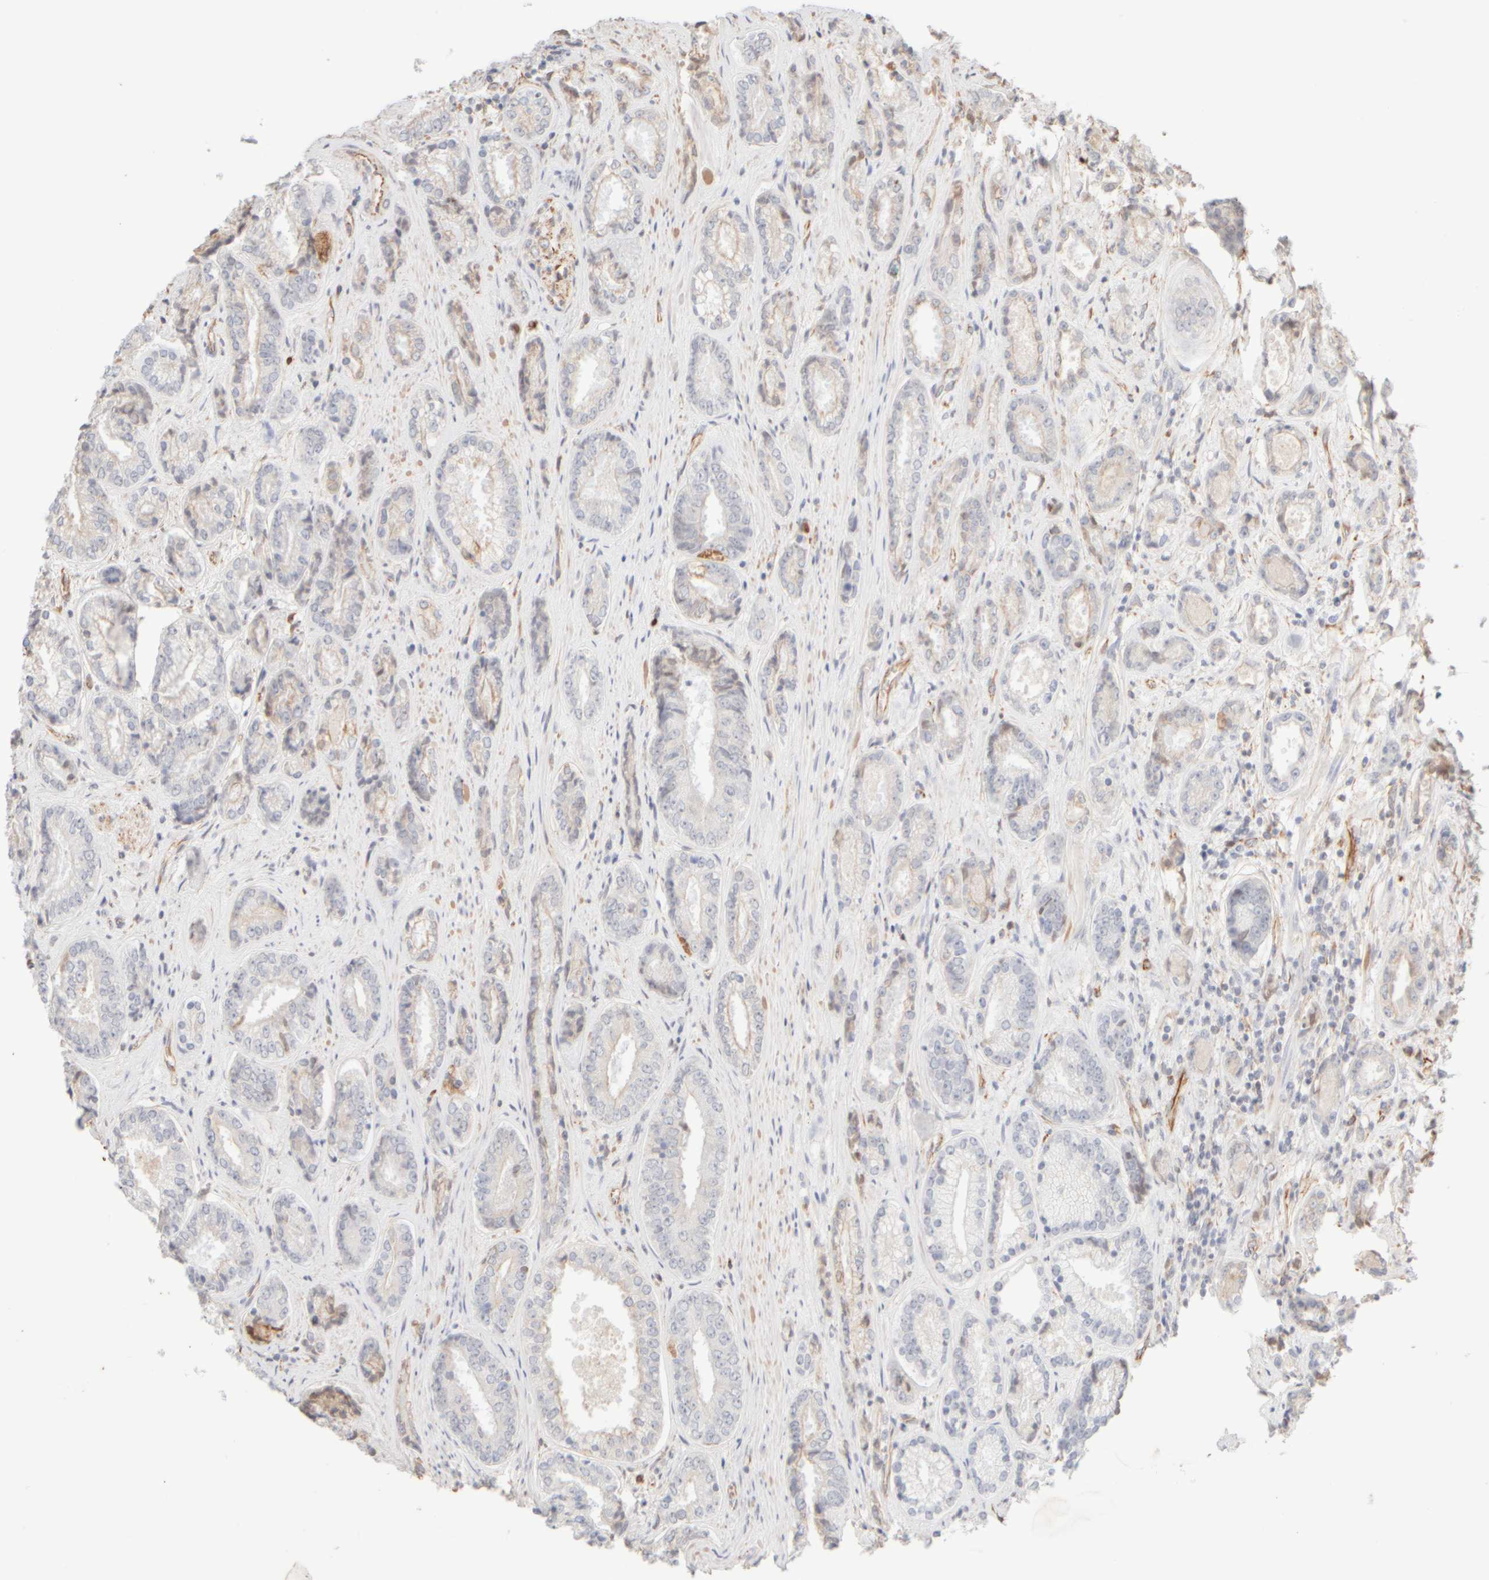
{"staining": {"intensity": "moderate", "quantity": "<25%", "location": "cytoplasmic/membranous"}, "tissue": "prostate cancer", "cell_type": "Tumor cells", "image_type": "cancer", "snomed": [{"axis": "morphology", "description": "Adenocarcinoma, High grade"}, {"axis": "topography", "description": "Prostate"}], "caption": "A brown stain labels moderate cytoplasmic/membranous positivity of a protein in prostate cancer (adenocarcinoma (high-grade)) tumor cells.", "gene": "KRT15", "patient": {"sex": "male", "age": 61}}